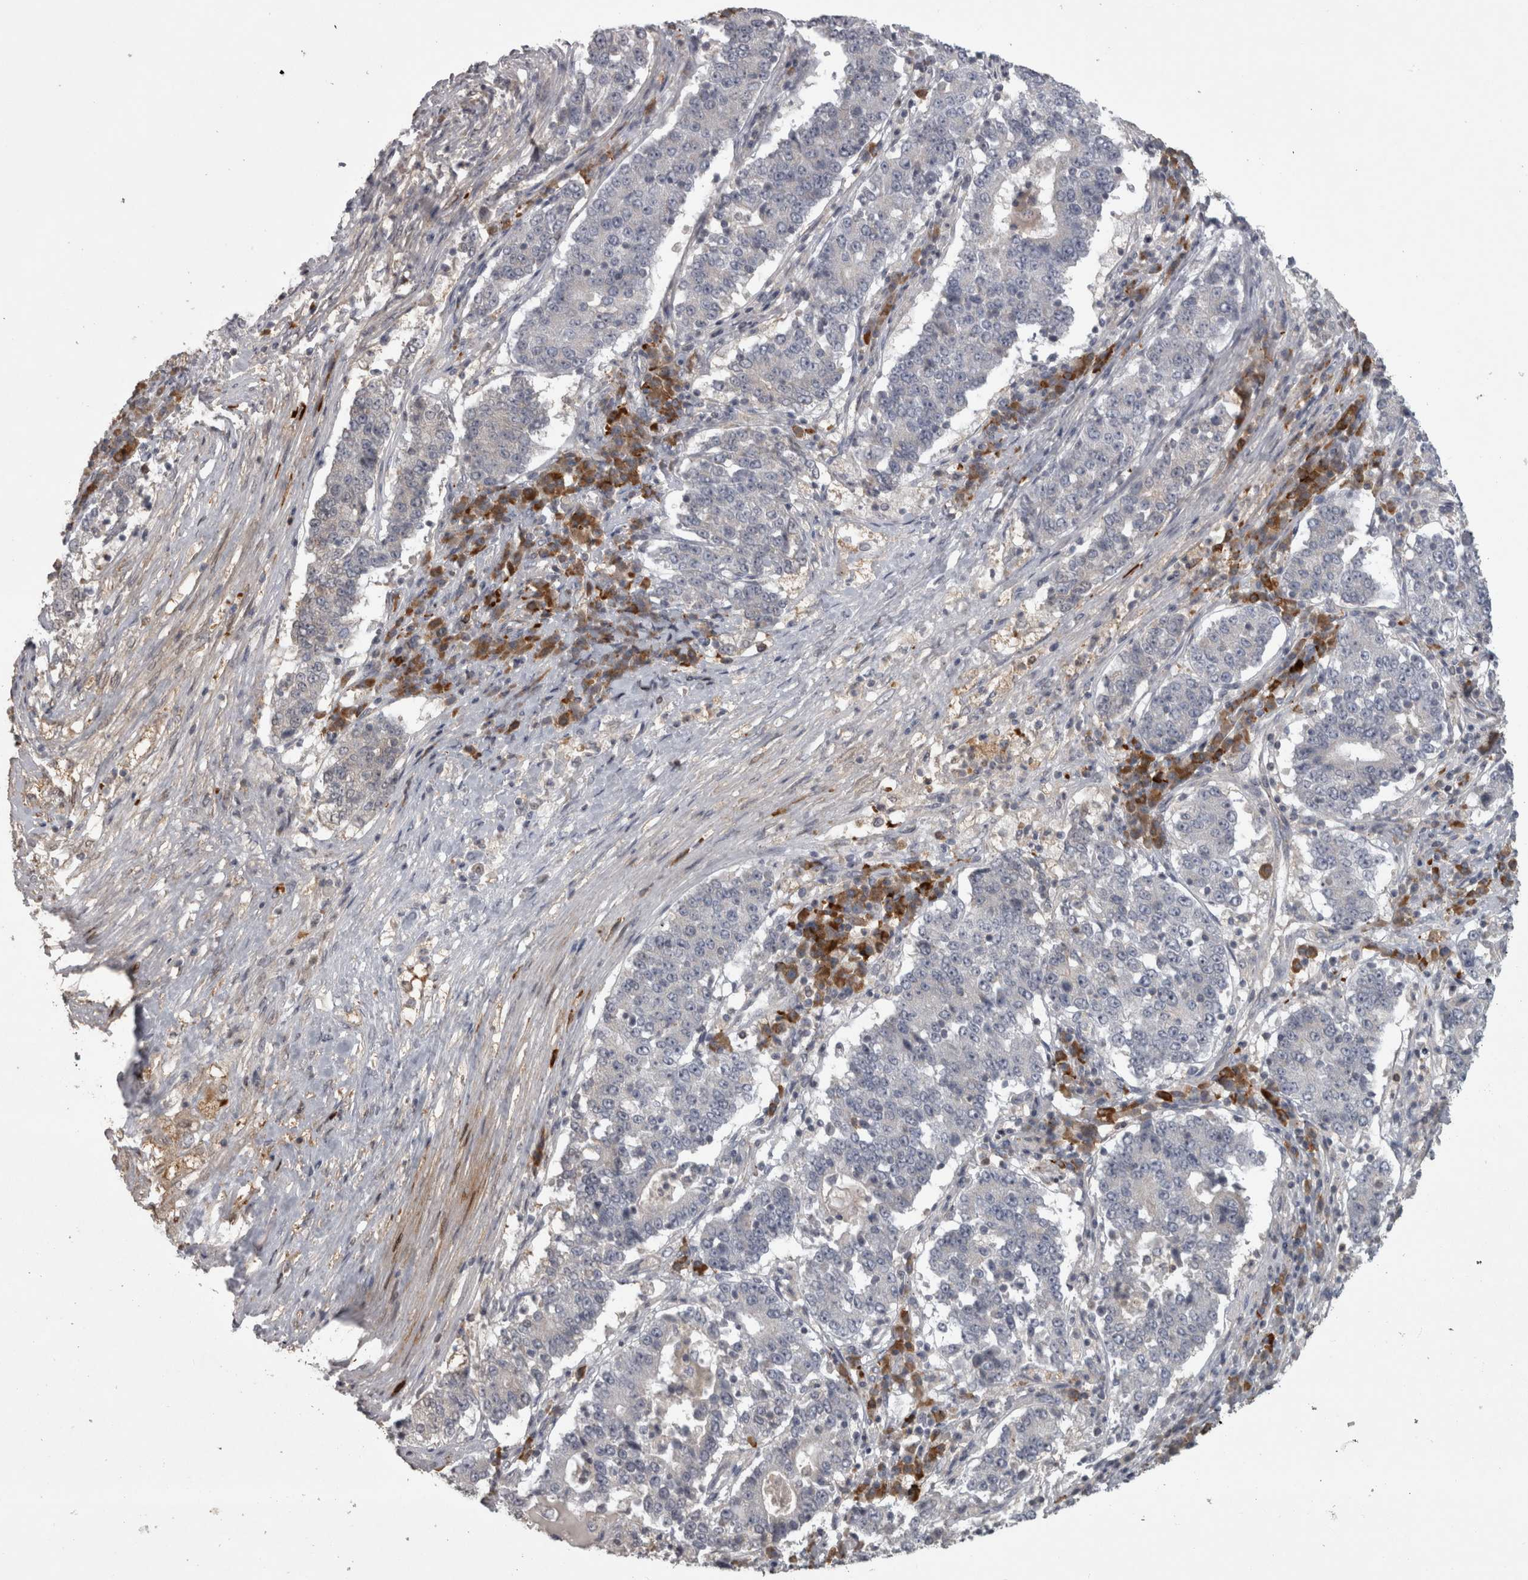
{"staining": {"intensity": "negative", "quantity": "none", "location": "none"}, "tissue": "stomach cancer", "cell_type": "Tumor cells", "image_type": "cancer", "snomed": [{"axis": "morphology", "description": "Adenocarcinoma, NOS"}, {"axis": "topography", "description": "Stomach"}], "caption": "IHC photomicrograph of stomach cancer (adenocarcinoma) stained for a protein (brown), which exhibits no staining in tumor cells.", "gene": "SLCO5A1", "patient": {"sex": "male", "age": 59}}